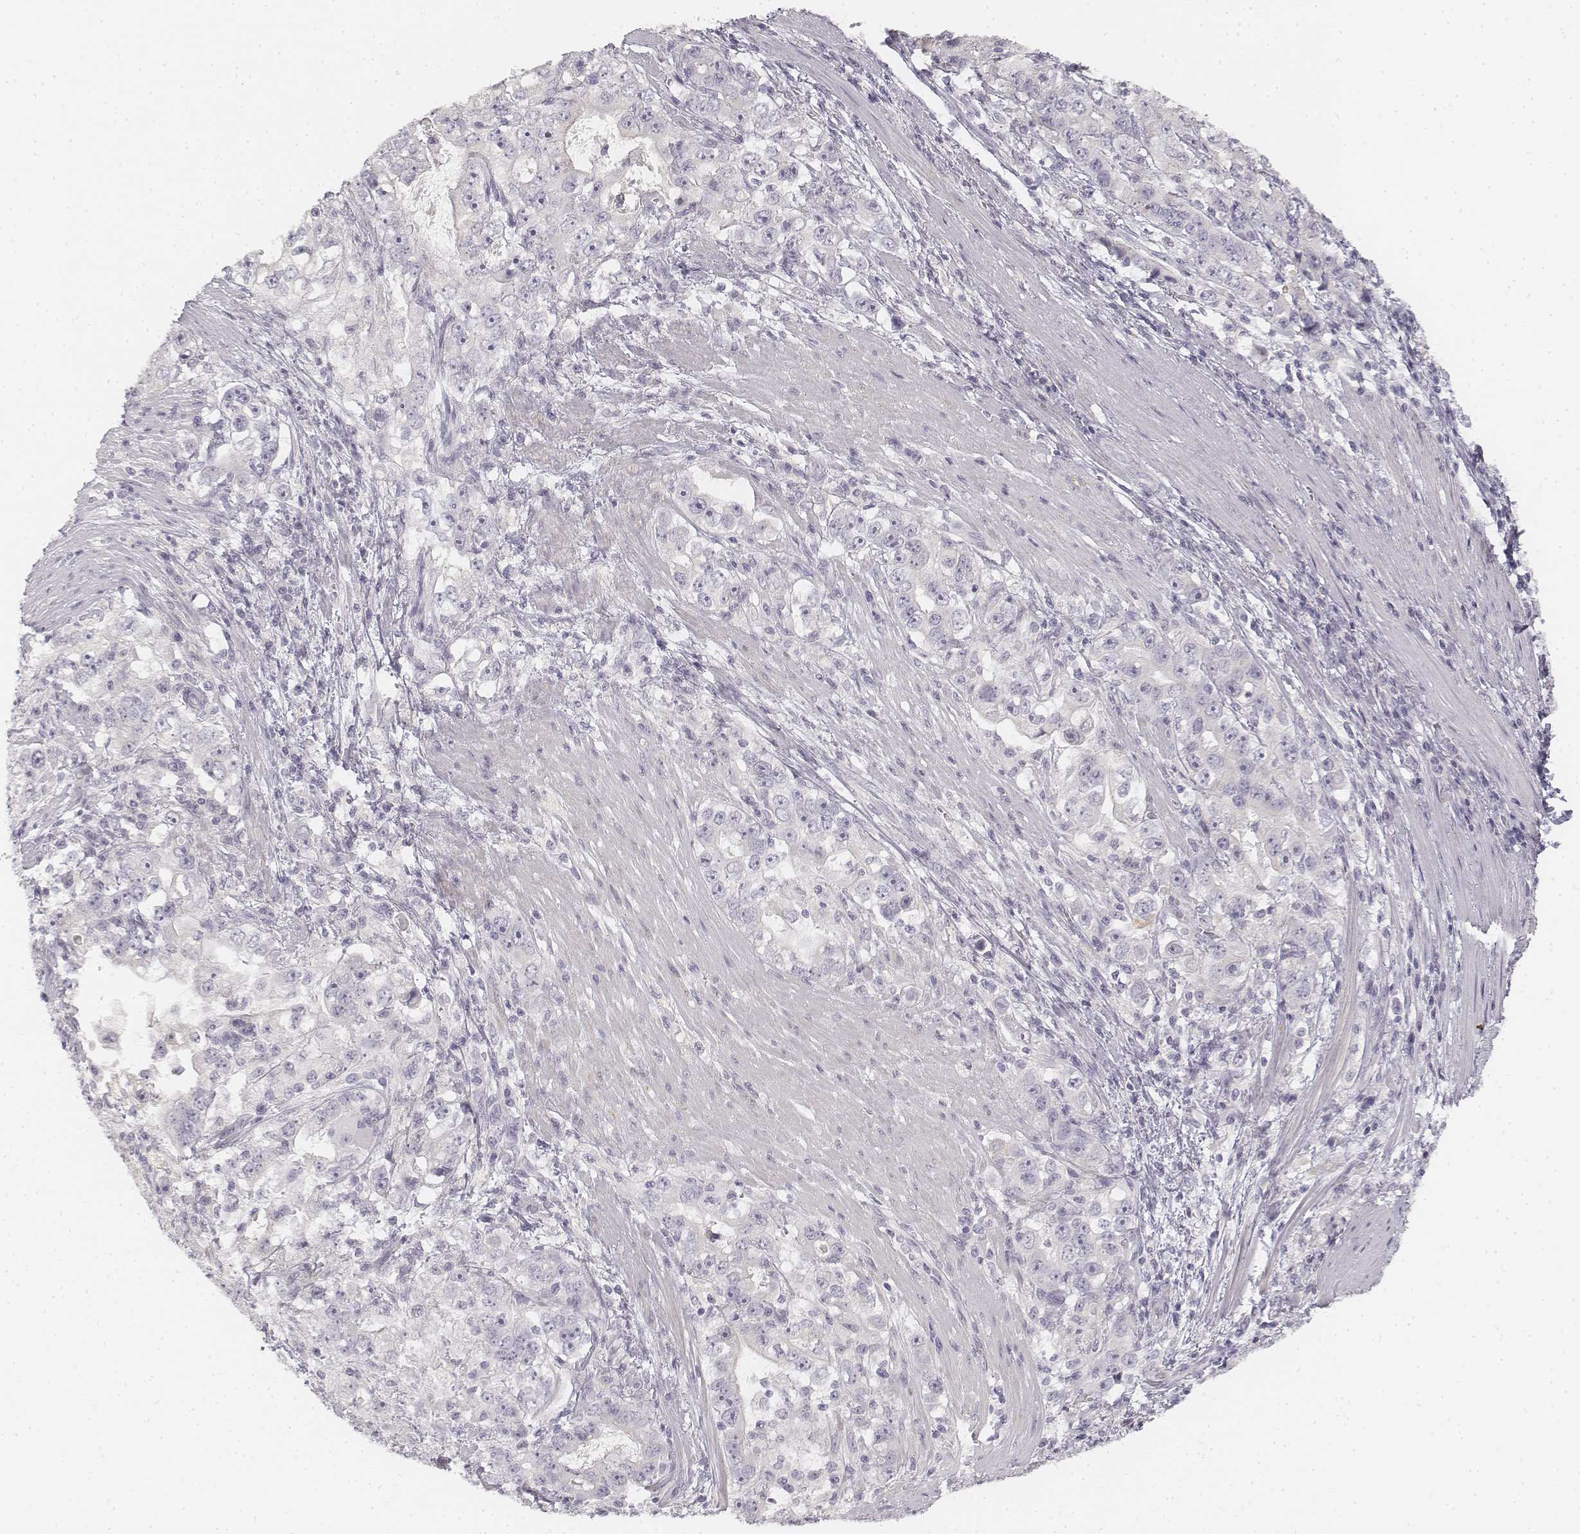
{"staining": {"intensity": "negative", "quantity": "none", "location": "none"}, "tissue": "stomach cancer", "cell_type": "Tumor cells", "image_type": "cancer", "snomed": [{"axis": "morphology", "description": "Adenocarcinoma, NOS"}, {"axis": "topography", "description": "Stomach, lower"}], "caption": "The histopathology image shows no staining of tumor cells in stomach adenocarcinoma.", "gene": "DSG4", "patient": {"sex": "female", "age": 72}}